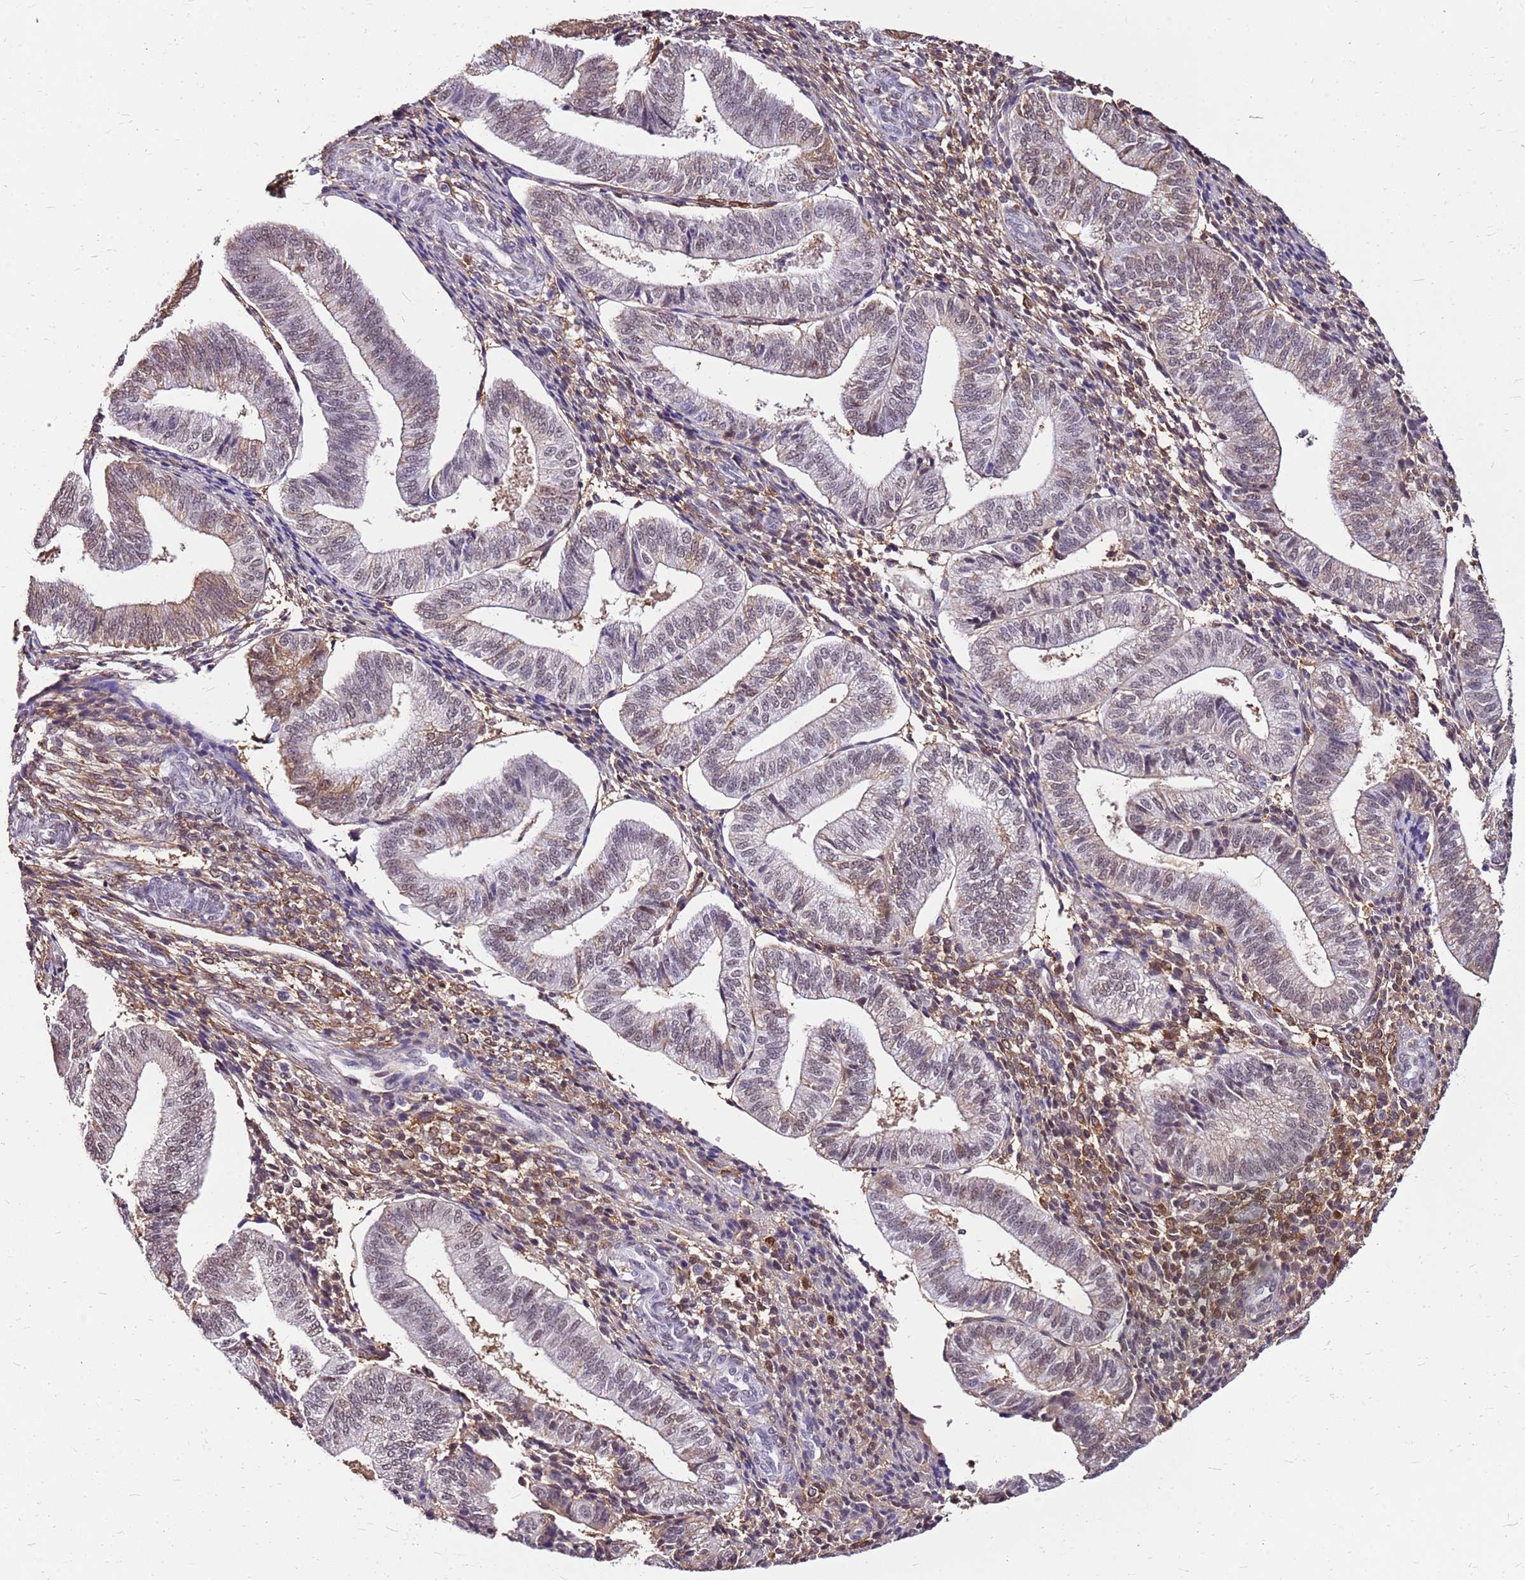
{"staining": {"intensity": "strong", "quantity": "25%-75%", "location": "cytoplasmic/membranous,nuclear"}, "tissue": "endometrium", "cell_type": "Cells in endometrial stroma", "image_type": "normal", "snomed": [{"axis": "morphology", "description": "Normal tissue, NOS"}, {"axis": "topography", "description": "Endometrium"}], "caption": "Immunohistochemical staining of normal human endometrium displays high levels of strong cytoplasmic/membranous,nuclear positivity in approximately 25%-75% of cells in endometrial stroma.", "gene": "ALDH1A3", "patient": {"sex": "female", "age": 34}}